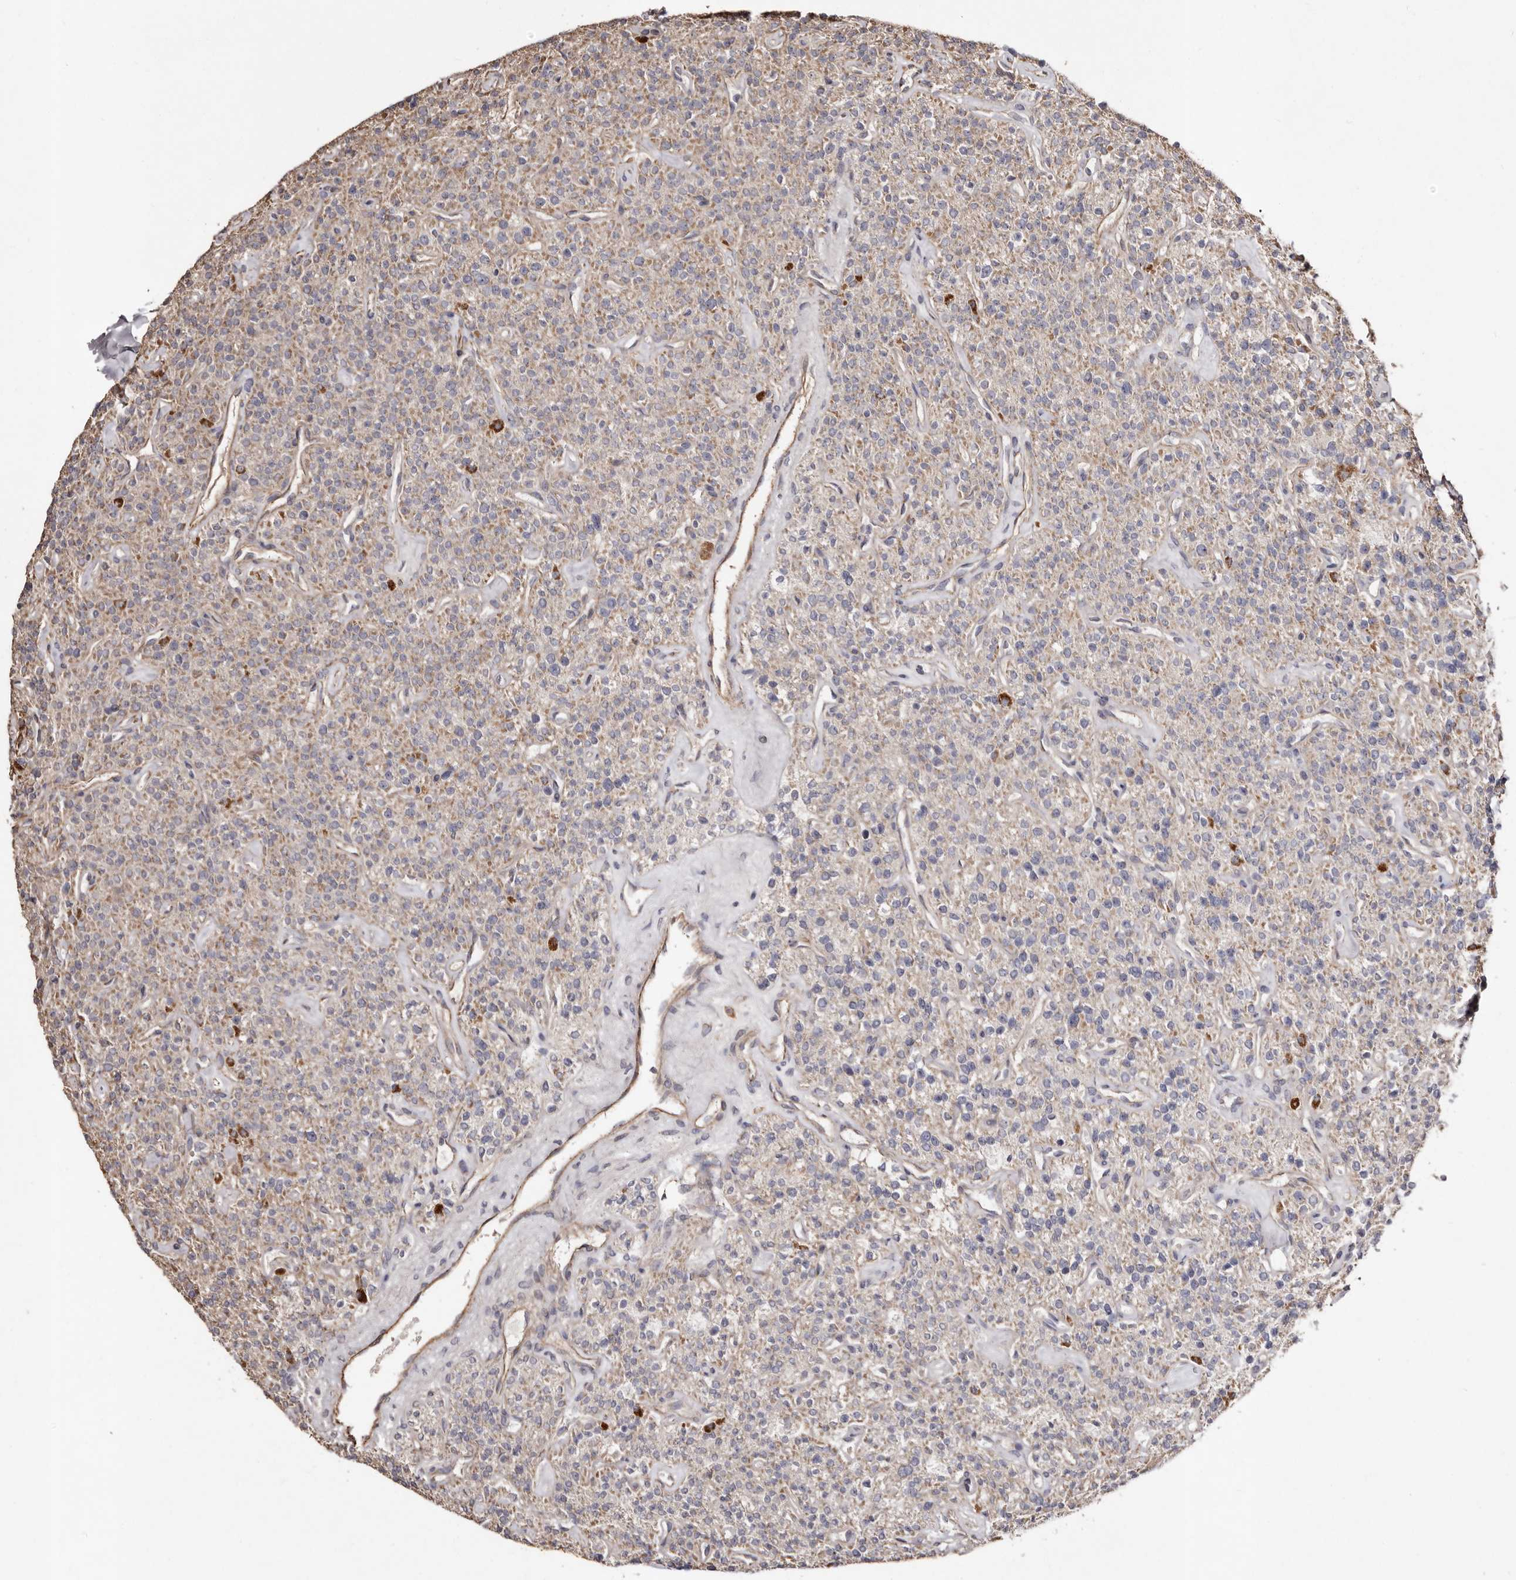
{"staining": {"intensity": "moderate", "quantity": "25%-75%", "location": "cytoplasmic/membranous"}, "tissue": "parathyroid gland", "cell_type": "Glandular cells", "image_type": "normal", "snomed": [{"axis": "morphology", "description": "Normal tissue, NOS"}, {"axis": "topography", "description": "Parathyroid gland"}], "caption": "Immunohistochemical staining of benign human parathyroid gland exhibits moderate cytoplasmic/membranous protein positivity in approximately 25%-75% of glandular cells. The staining is performed using DAB (3,3'-diaminobenzidine) brown chromogen to label protein expression. The nuclei are counter-stained blue using hematoxylin.", "gene": "MACC1", "patient": {"sex": "male", "age": 46}}